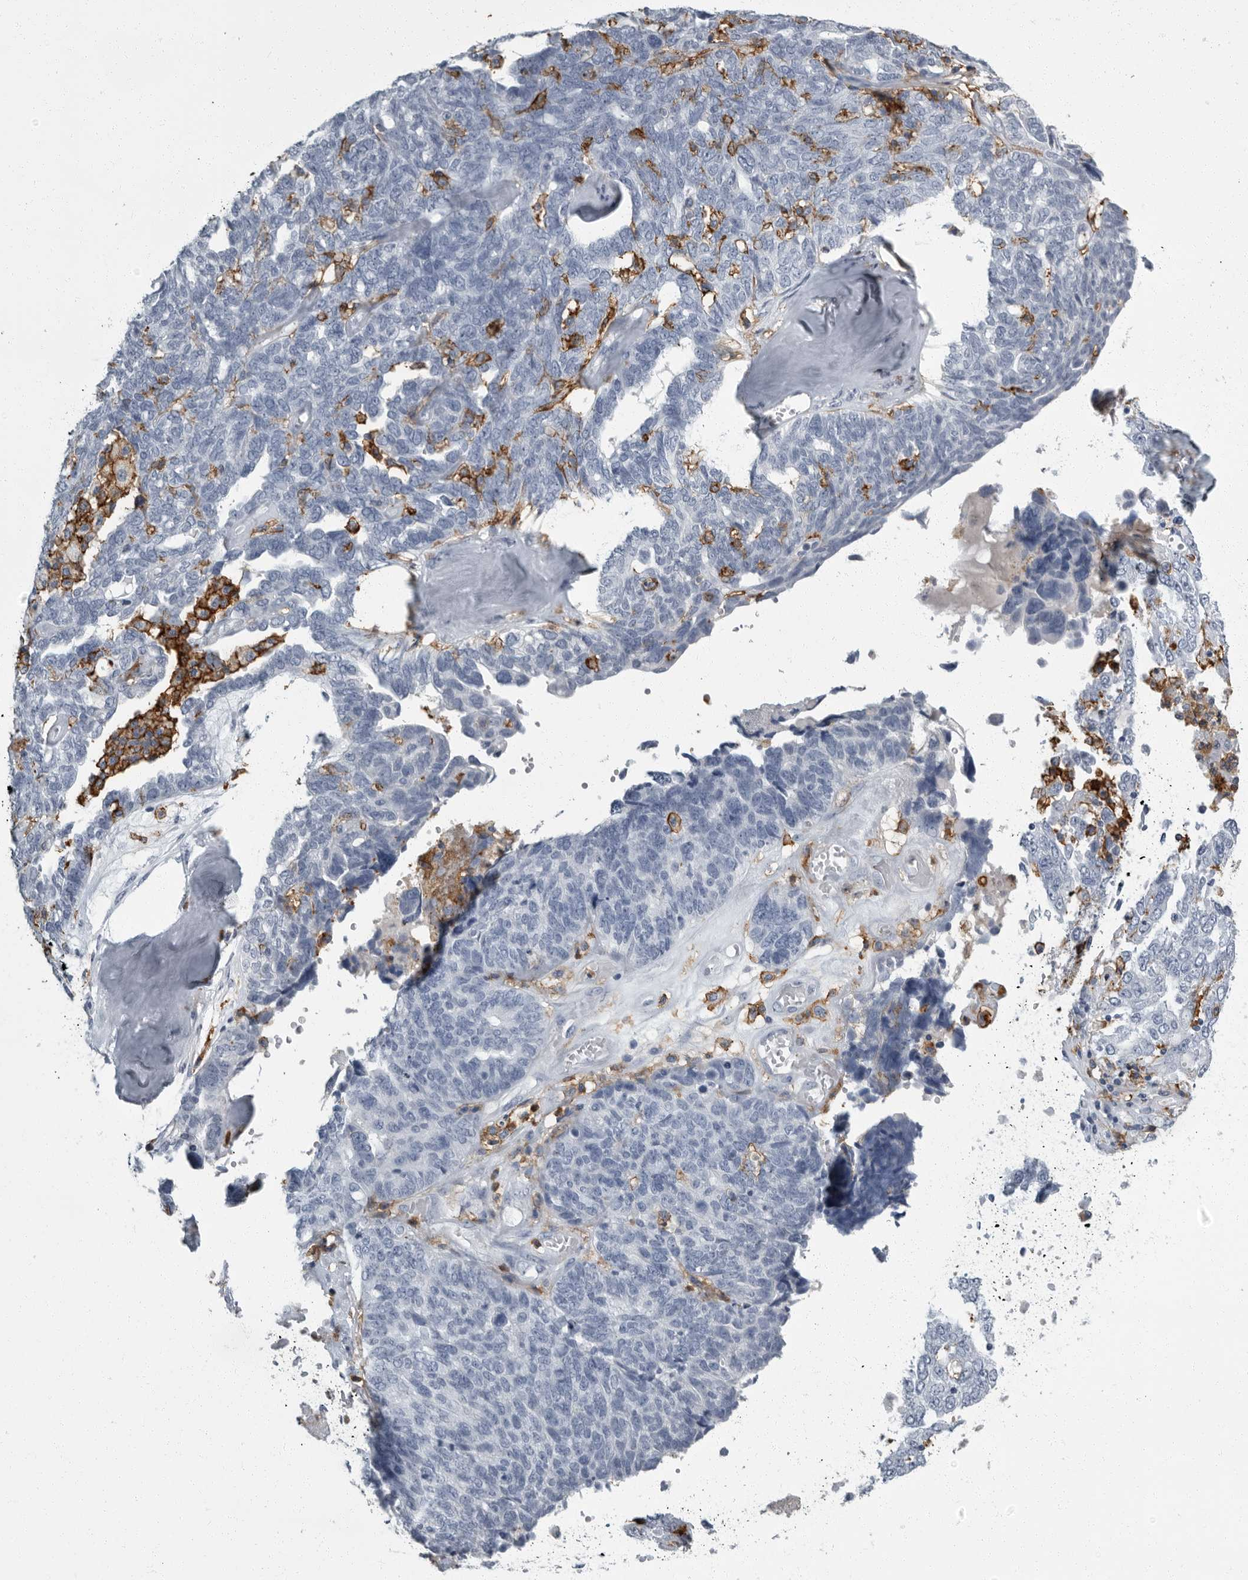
{"staining": {"intensity": "negative", "quantity": "none", "location": "none"}, "tissue": "ovarian cancer", "cell_type": "Tumor cells", "image_type": "cancer", "snomed": [{"axis": "morphology", "description": "Cystadenocarcinoma, serous, NOS"}, {"axis": "topography", "description": "Ovary"}], "caption": "A histopathology image of human ovarian cancer is negative for staining in tumor cells.", "gene": "FCER1G", "patient": {"sex": "female", "age": 79}}